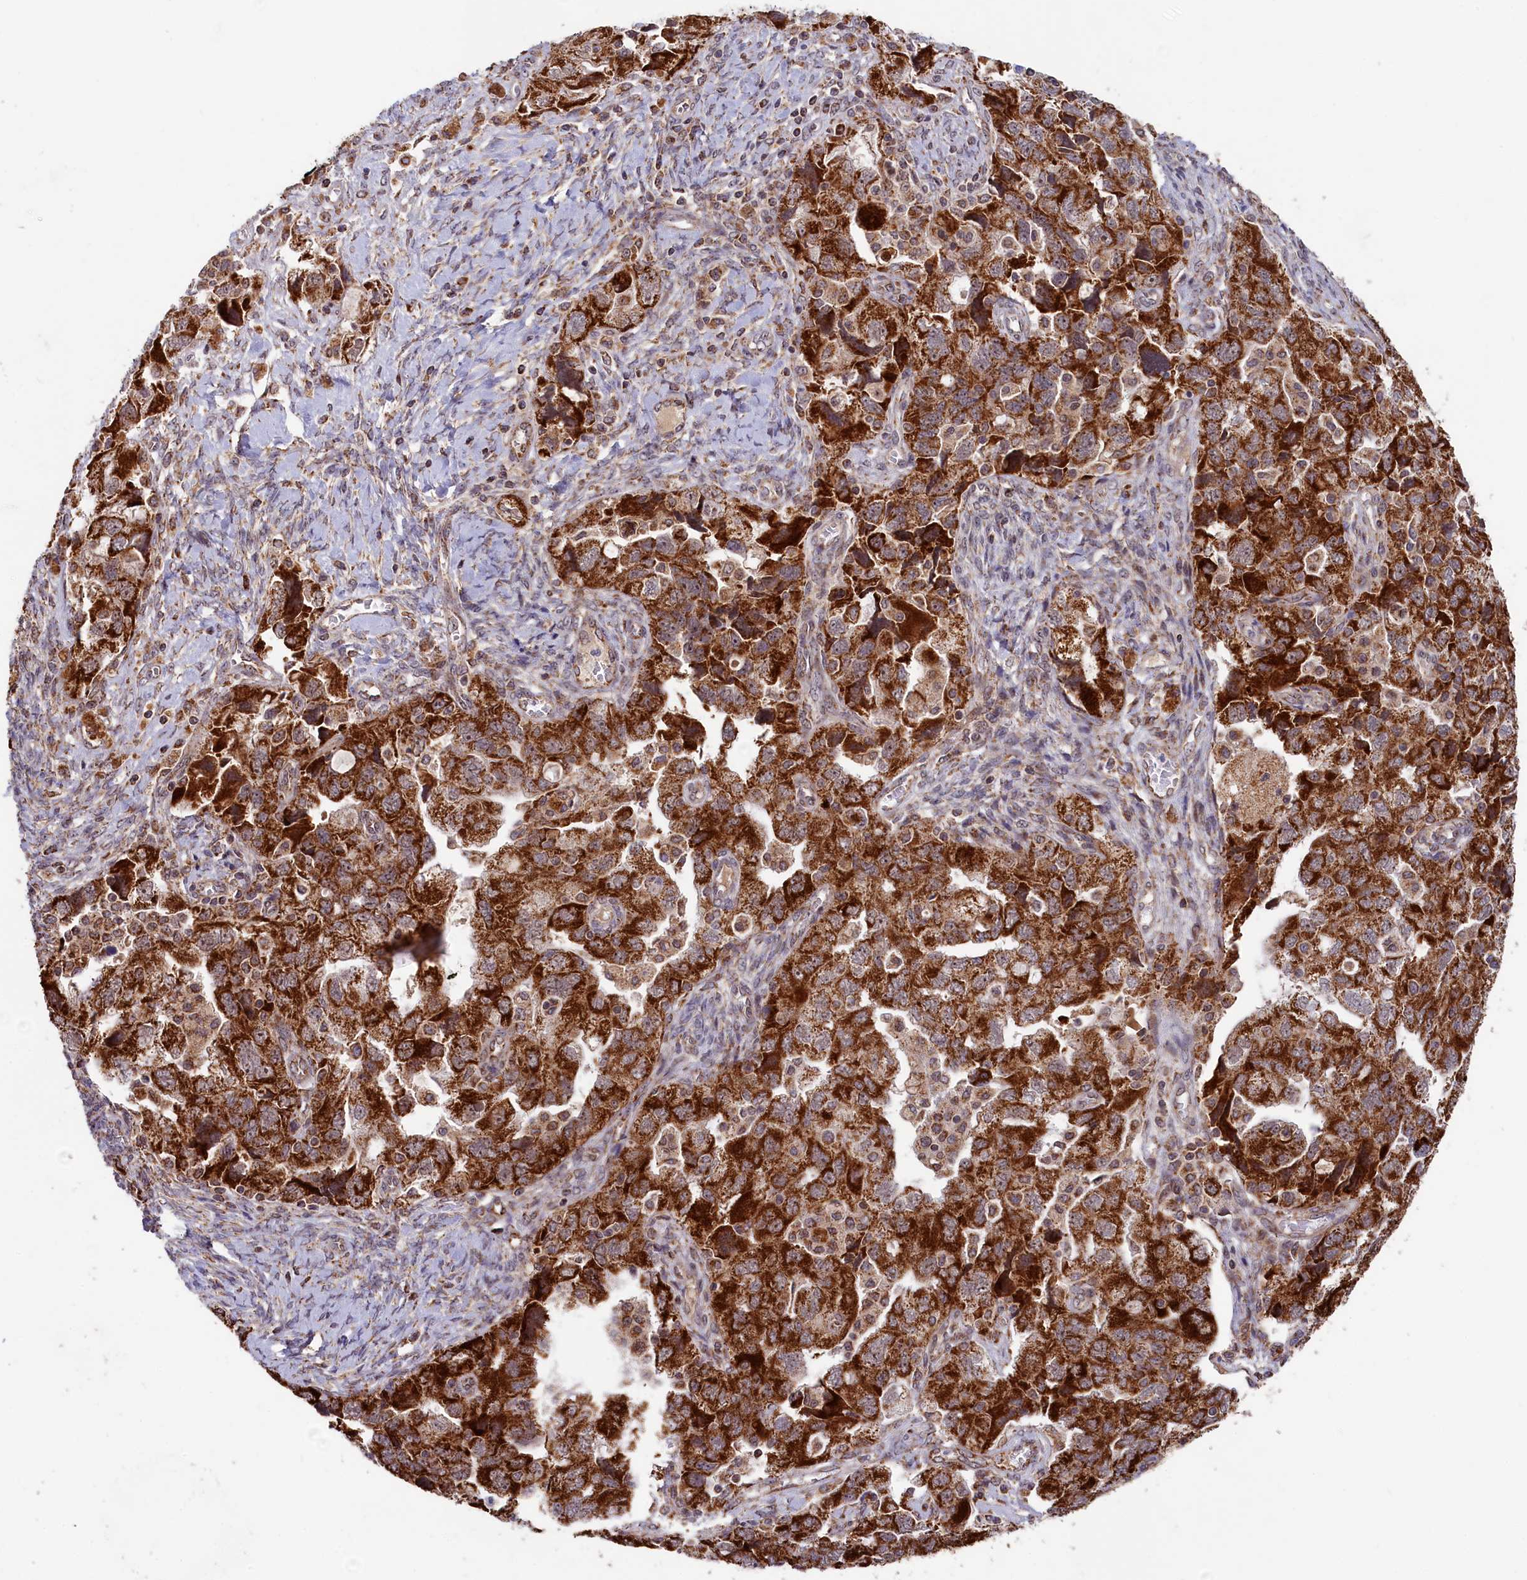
{"staining": {"intensity": "strong", "quantity": ">75%", "location": "cytoplasmic/membranous"}, "tissue": "ovarian cancer", "cell_type": "Tumor cells", "image_type": "cancer", "snomed": [{"axis": "morphology", "description": "Carcinoma, NOS"}, {"axis": "morphology", "description": "Cystadenocarcinoma, serous, NOS"}, {"axis": "topography", "description": "Ovary"}], "caption": "Ovarian cancer (carcinoma) stained with immunohistochemistry shows strong cytoplasmic/membranous staining in approximately >75% of tumor cells. (DAB = brown stain, brightfield microscopy at high magnification).", "gene": "DUS3L", "patient": {"sex": "female", "age": 69}}